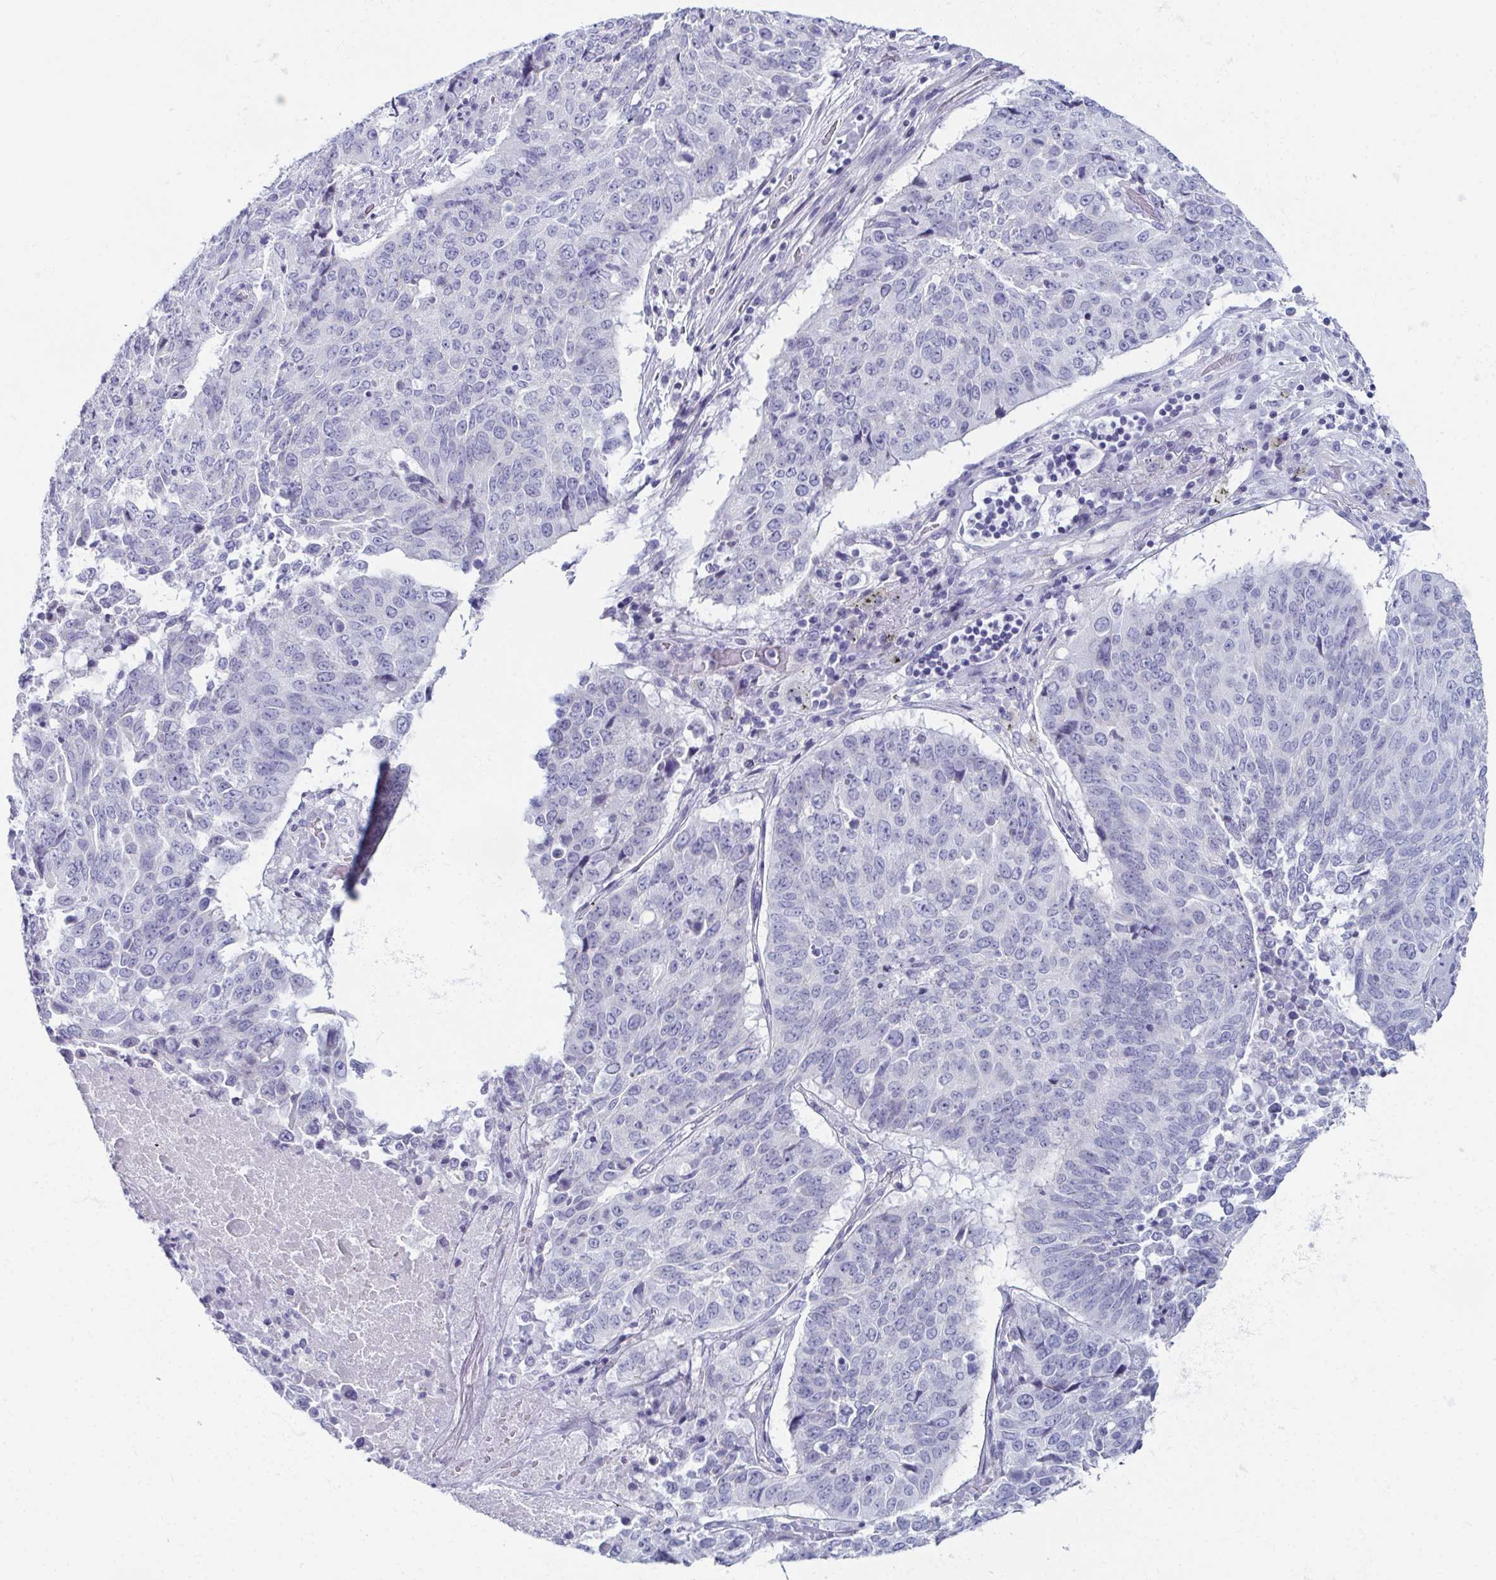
{"staining": {"intensity": "negative", "quantity": "none", "location": "none"}, "tissue": "lung cancer", "cell_type": "Tumor cells", "image_type": "cancer", "snomed": [{"axis": "morphology", "description": "Normal tissue, NOS"}, {"axis": "morphology", "description": "Squamous cell carcinoma, NOS"}, {"axis": "topography", "description": "Bronchus"}, {"axis": "topography", "description": "Lung"}], "caption": "Tumor cells show no significant staining in lung squamous cell carcinoma.", "gene": "ENKUR", "patient": {"sex": "male", "age": 64}}